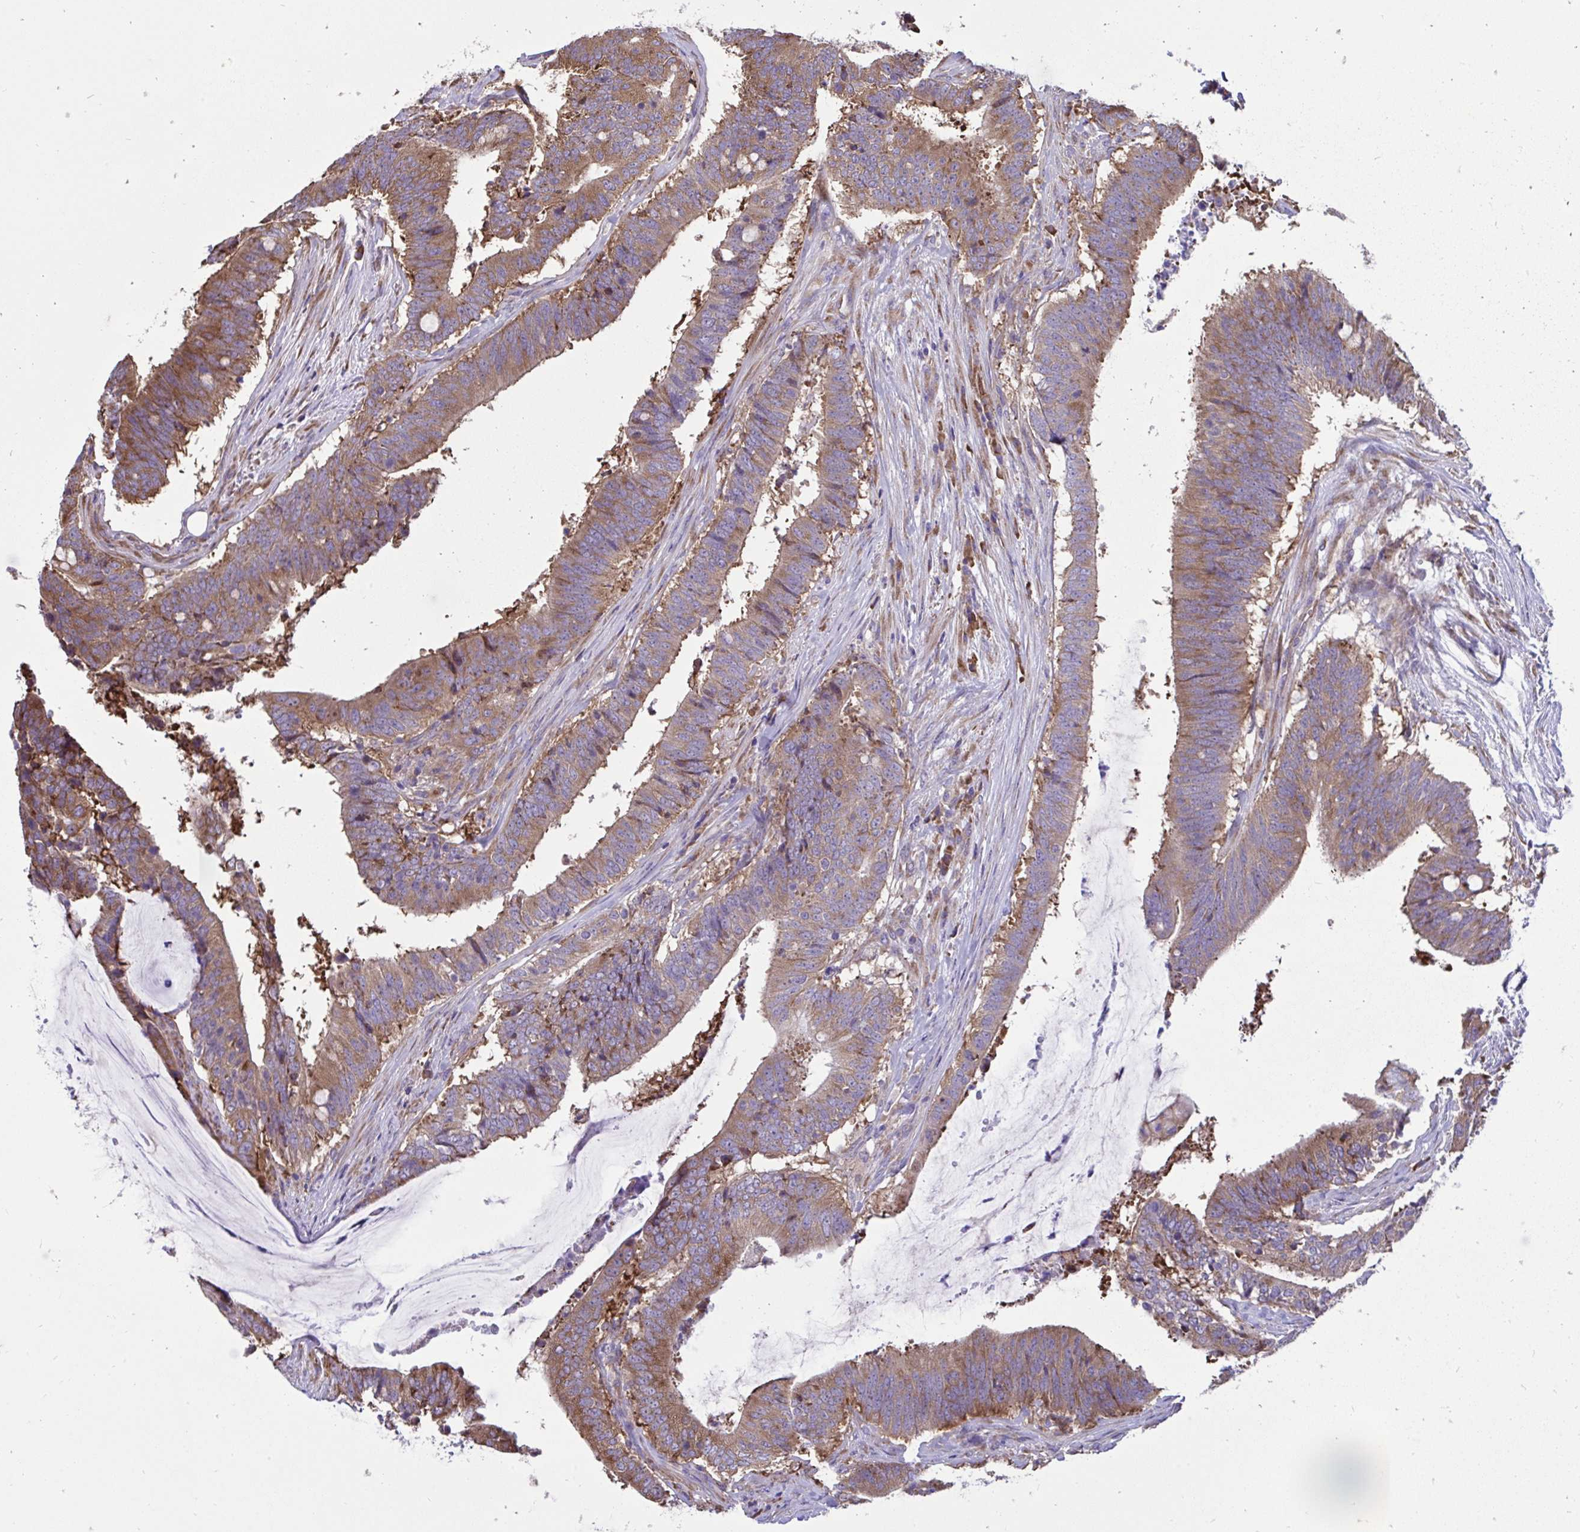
{"staining": {"intensity": "moderate", "quantity": ">75%", "location": "cytoplasmic/membranous"}, "tissue": "colorectal cancer", "cell_type": "Tumor cells", "image_type": "cancer", "snomed": [{"axis": "morphology", "description": "Adenocarcinoma, NOS"}, {"axis": "topography", "description": "Colon"}], "caption": "Colorectal cancer stained with a protein marker exhibits moderate staining in tumor cells.", "gene": "RPL7", "patient": {"sex": "female", "age": 43}}